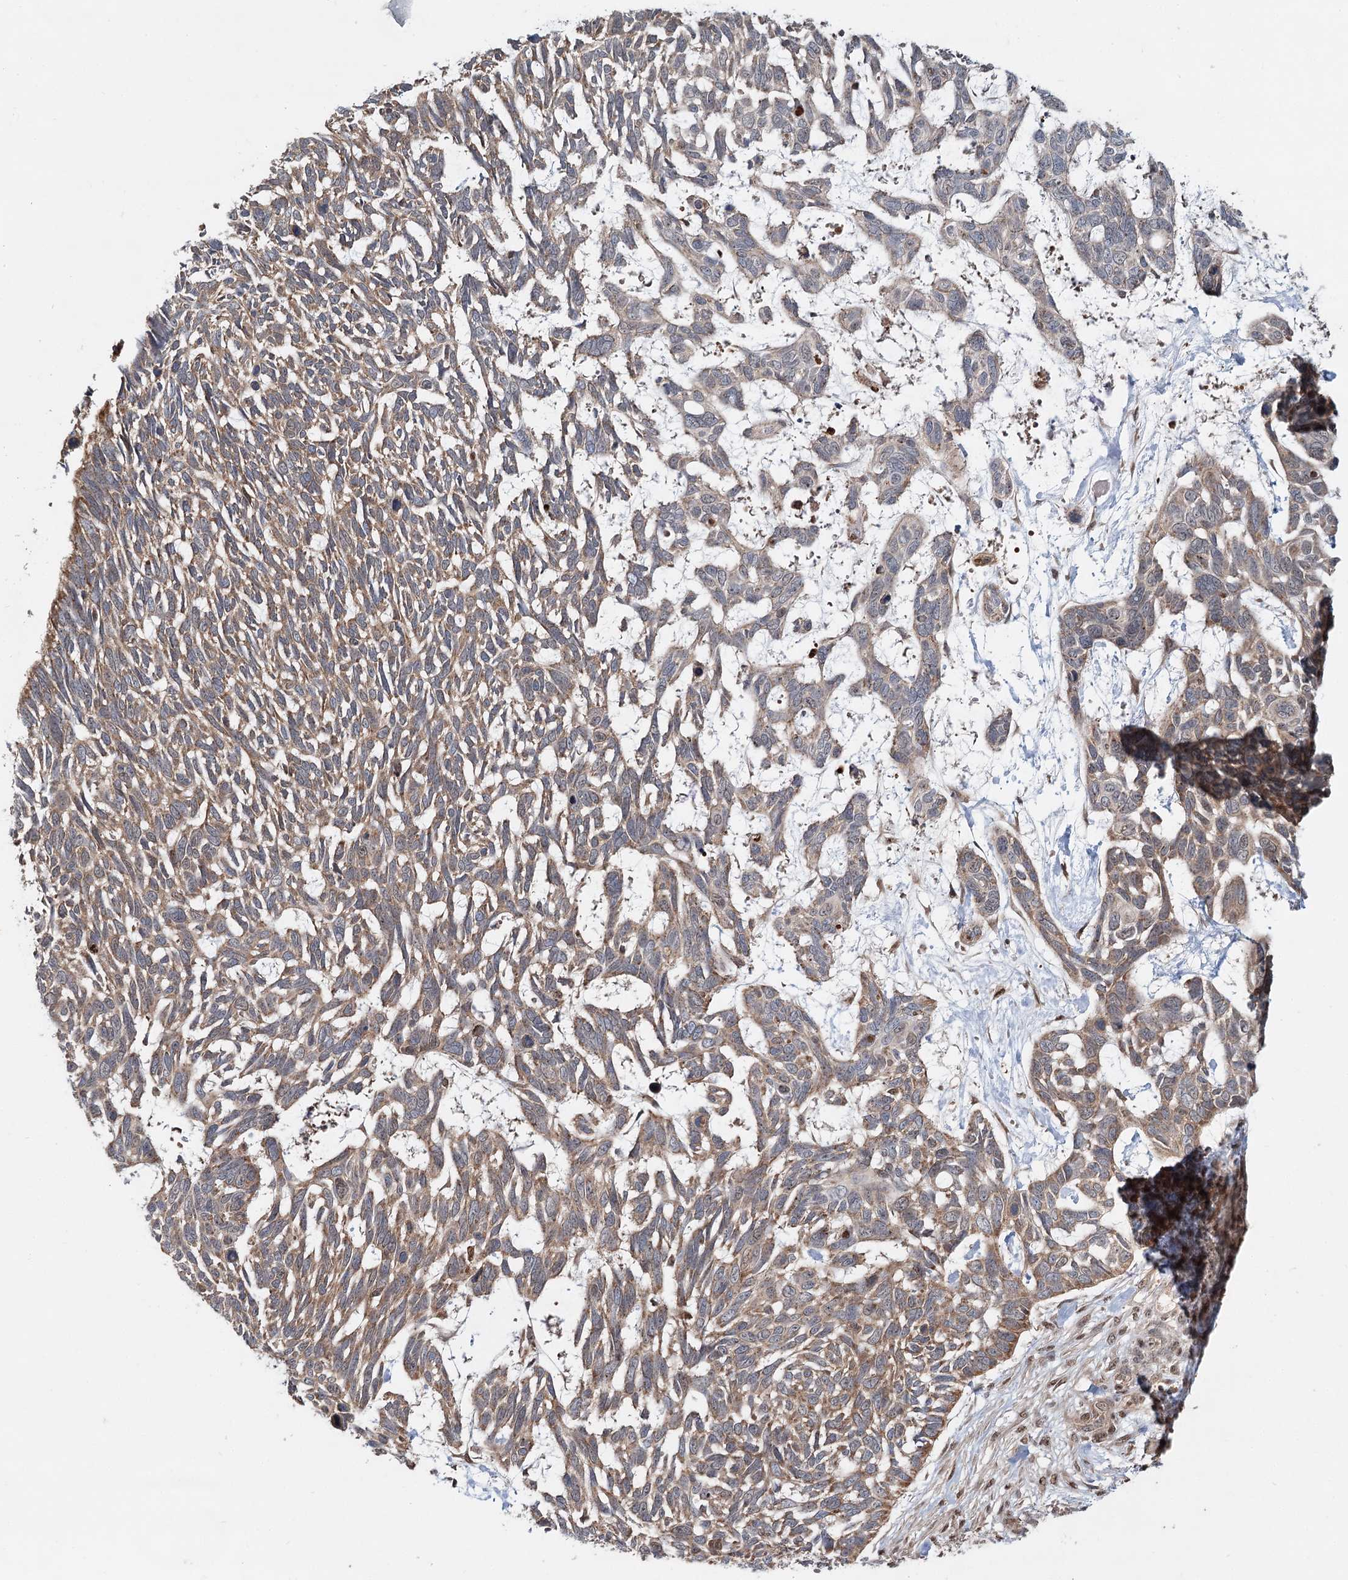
{"staining": {"intensity": "weak", "quantity": ">75%", "location": "cytoplasmic/membranous"}, "tissue": "skin cancer", "cell_type": "Tumor cells", "image_type": "cancer", "snomed": [{"axis": "morphology", "description": "Basal cell carcinoma"}, {"axis": "topography", "description": "Skin"}], "caption": "Approximately >75% of tumor cells in human skin cancer demonstrate weak cytoplasmic/membranous protein staining as visualized by brown immunohistochemical staining.", "gene": "C12orf4", "patient": {"sex": "male", "age": 88}}